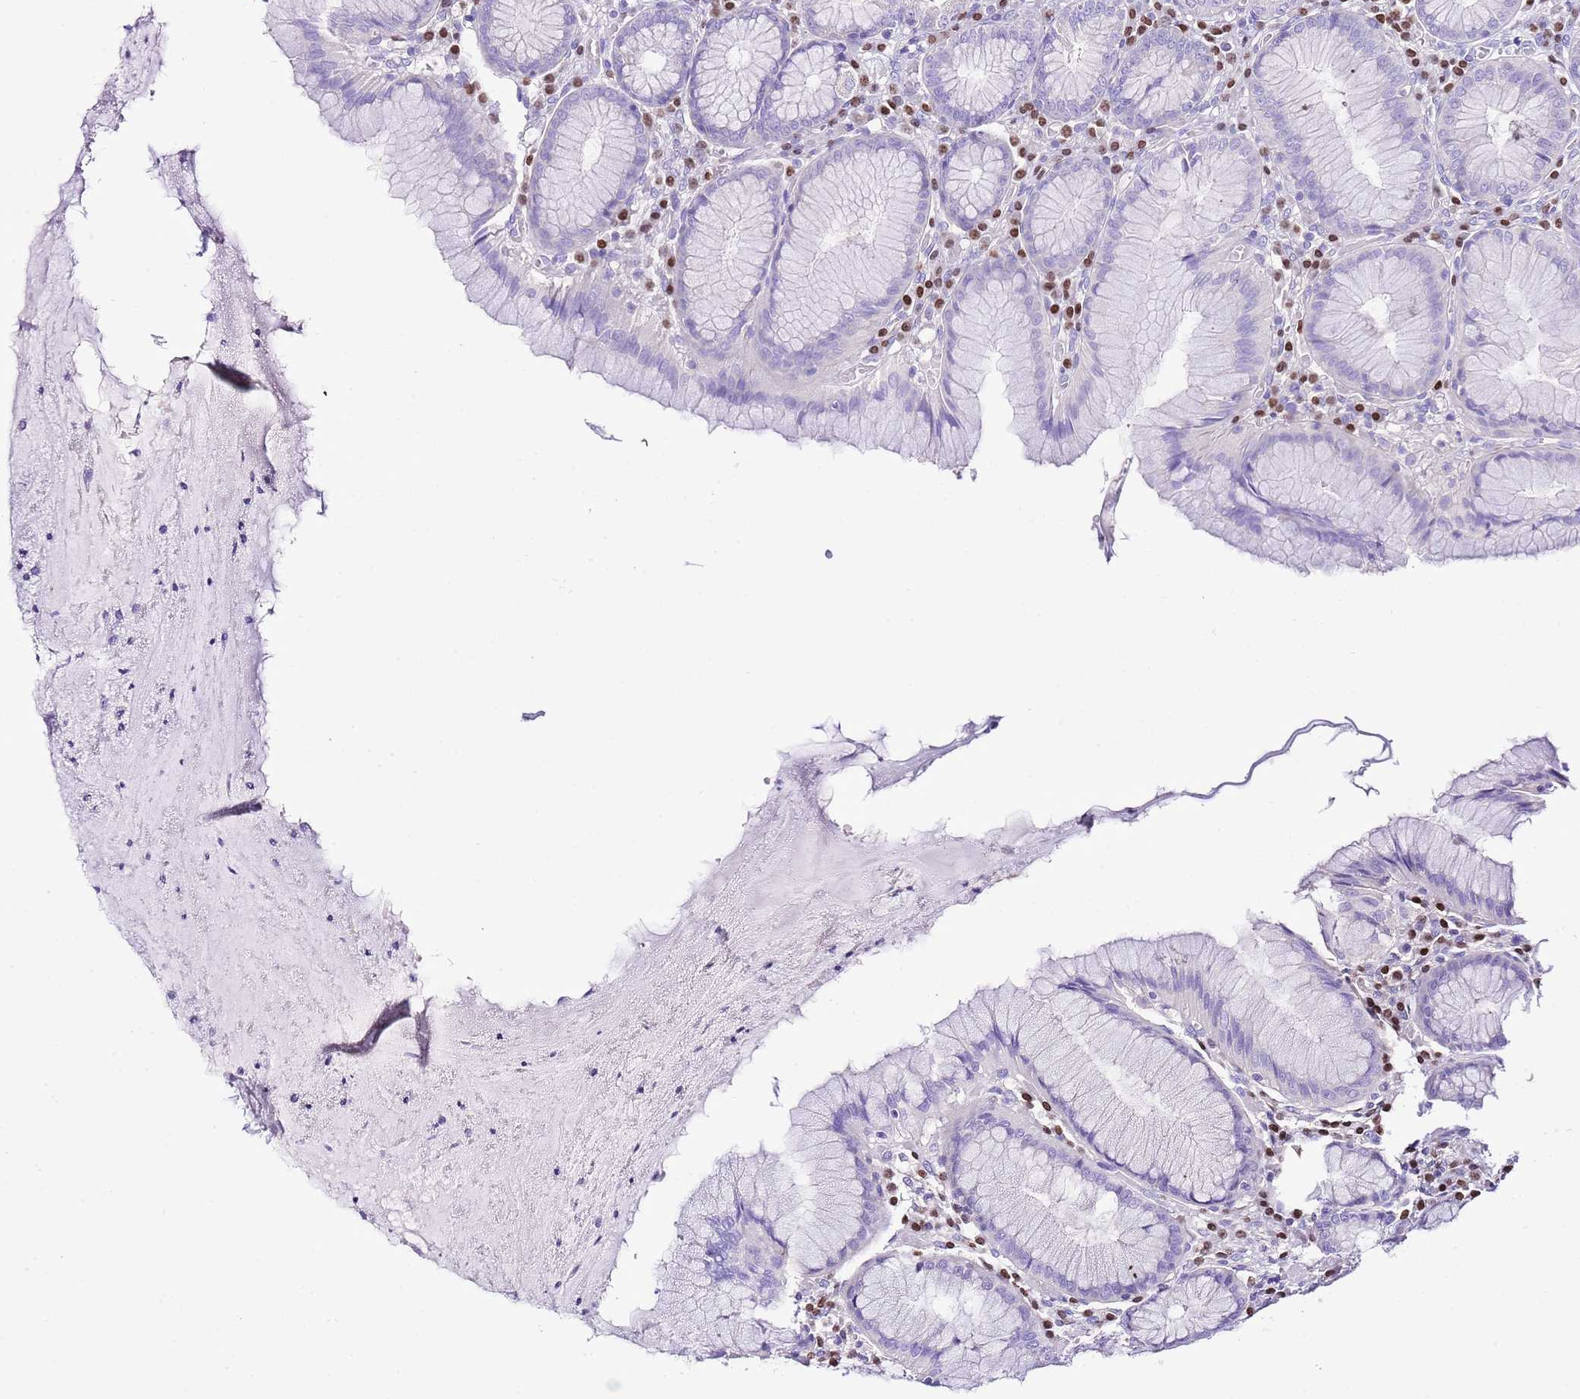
{"staining": {"intensity": "strong", "quantity": "25%-75%", "location": "nuclear"}, "tissue": "stomach", "cell_type": "Glandular cells", "image_type": "normal", "snomed": [{"axis": "morphology", "description": "Normal tissue, NOS"}, {"axis": "topography", "description": "Stomach"}], "caption": "Stomach stained with a brown dye shows strong nuclear positive staining in about 25%-75% of glandular cells.", "gene": "BHLHA15", "patient": {"sex": "male", "age": 55}}